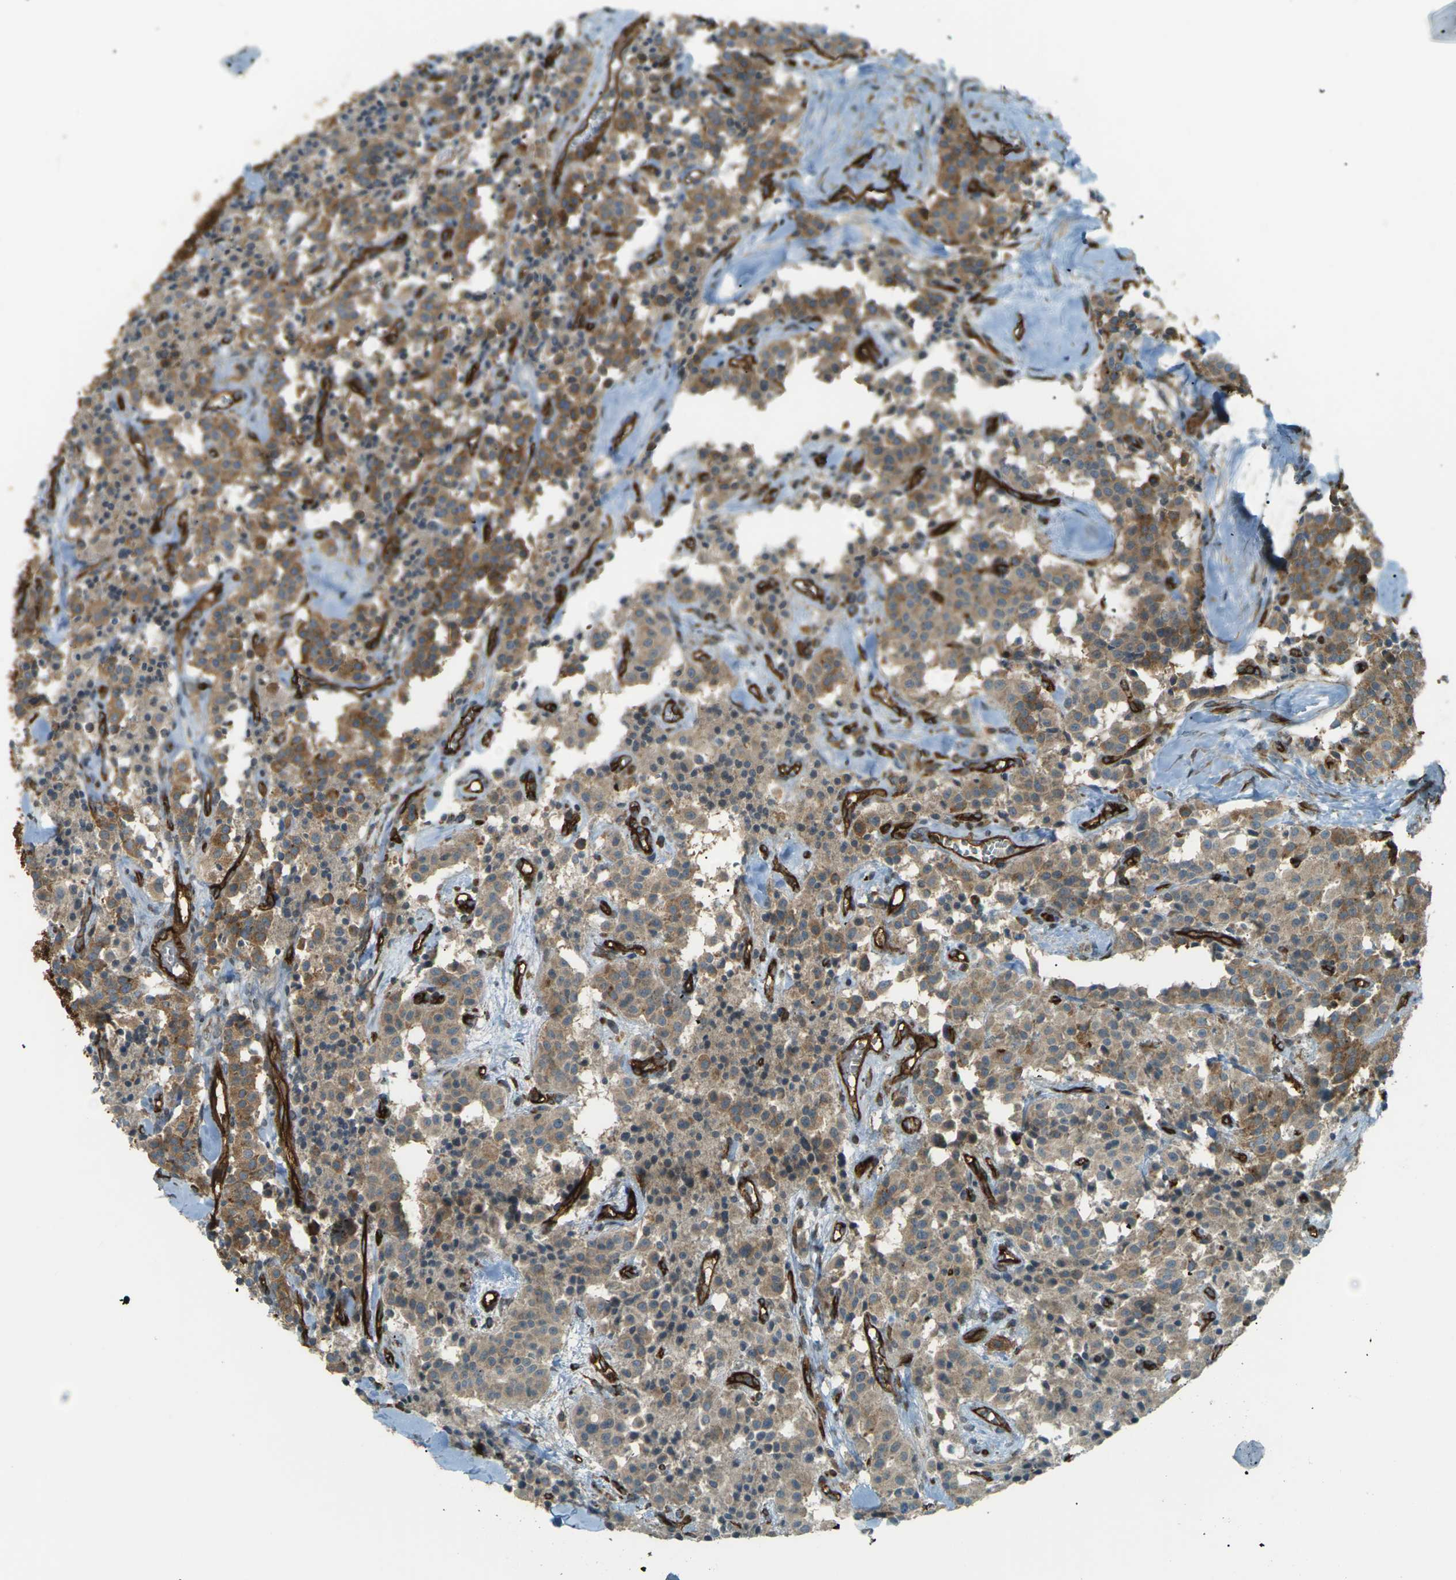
{"staining": {"intensity": "moderate", "quantity": ">75%", "location": "cytoplasmic/membranous"}, "tissue": "carcinoid", "cell_type": "Tumor cells", "image_type": "cancer", "snomed": [{"axis": "morphology", "description": "Carcinoid, malignant, NOS"}, {"axis": "topography", "description": "Lung"}], "caption": "Moderate cytoplasmic/membranous positivity for a protein is appreciated in about >75% of tumor cells of carcinoid using immunohistochemistry (IHC).", "gene": "S1PR1", "patient": {"sex": "male", "age": 30}}